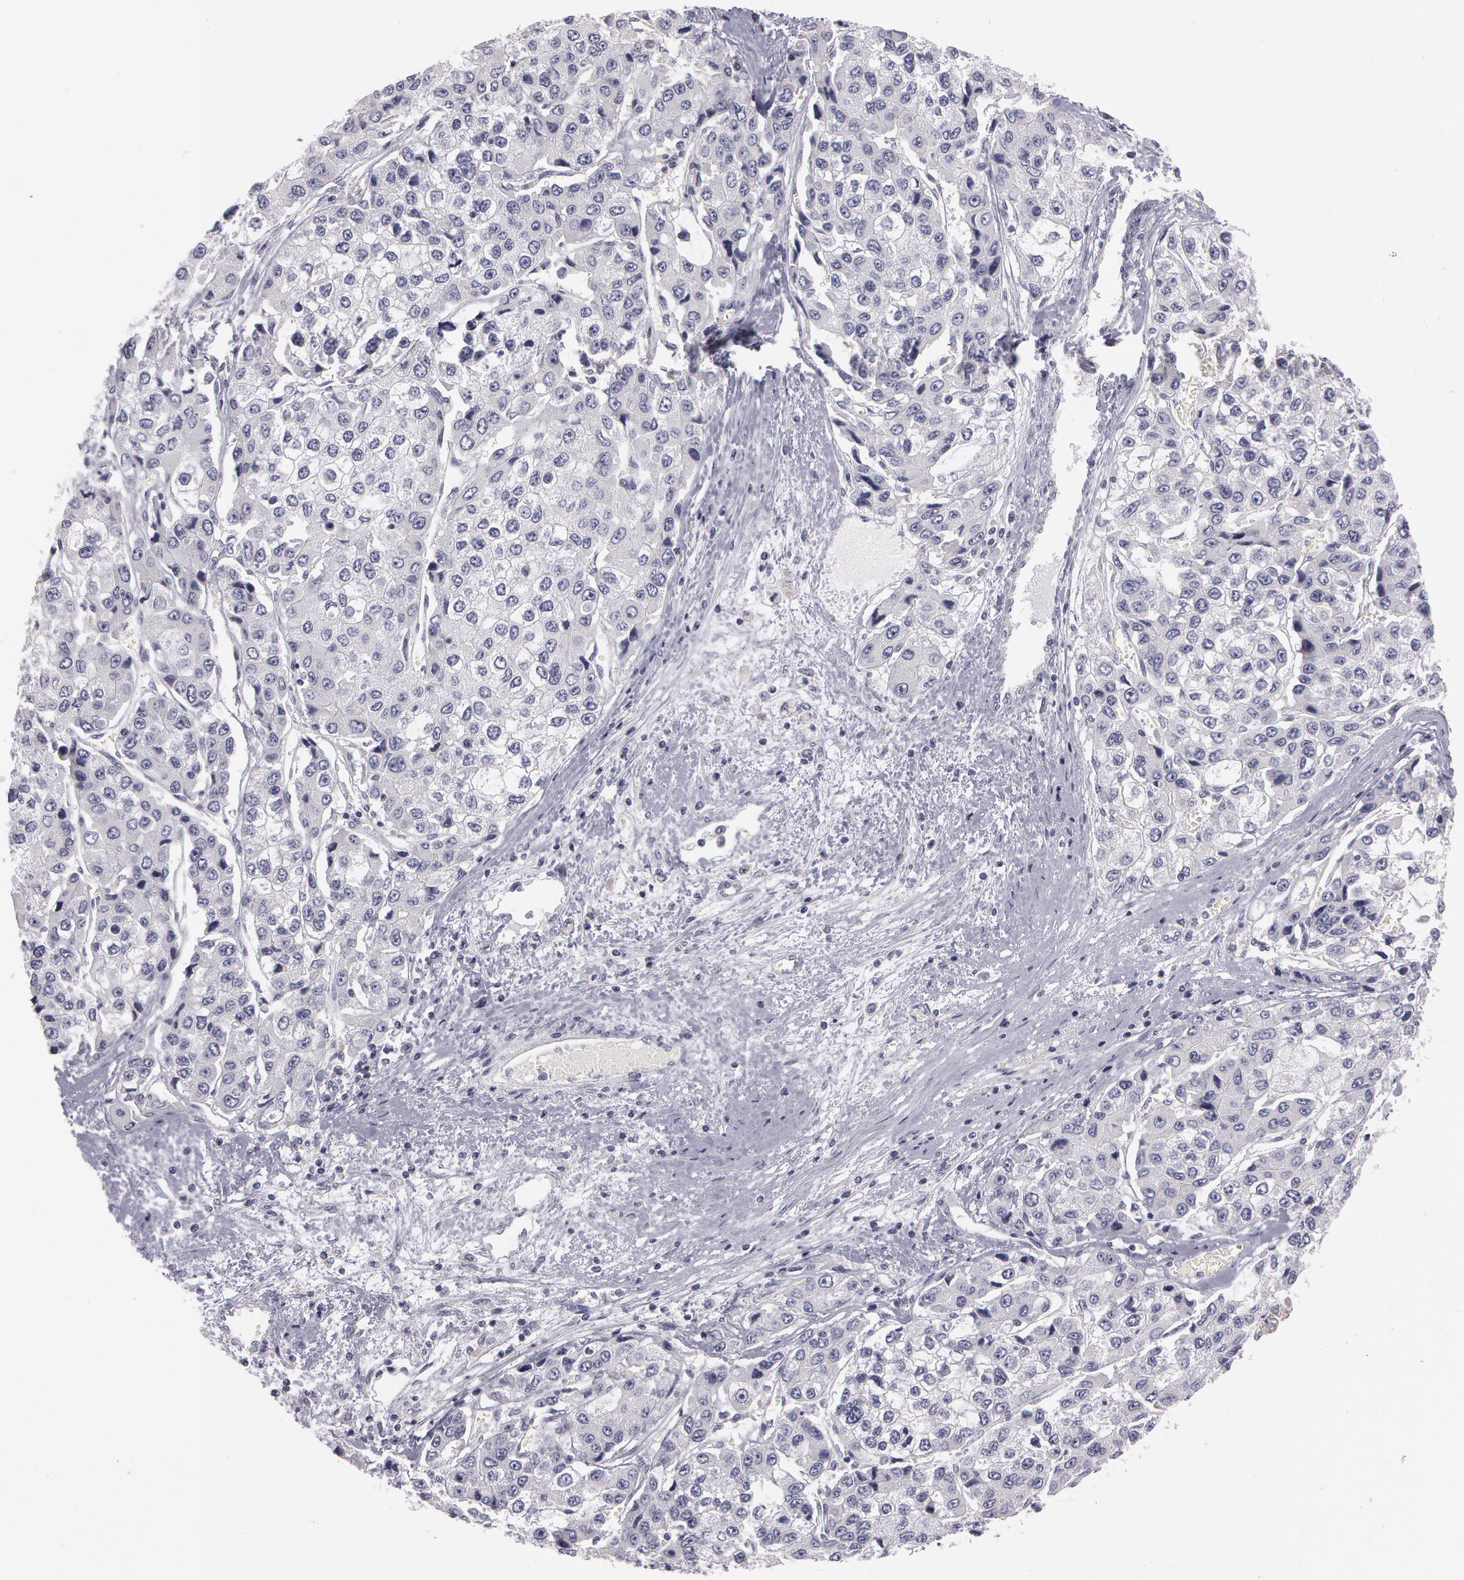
{"staining": {"intensity": "negative", "quantity": "none", "location": "none"}, "tissue": "liver cancer", "cell_type": "Tumor cells", "image_type": "cancer", "snomed": [{"axis": "morphology", "description": "Carcinoma, Hepatocellular, NOS"}, {"axis": "topography", "description": "Liver"}], "caption": "This is an immunohistochemistry (IHC) histopathology image of liver hepatocellular carcinoma. There is no staining in tumor cells.", "gene": "NEK9", "patient": {"sex": "female", "age": 66}}